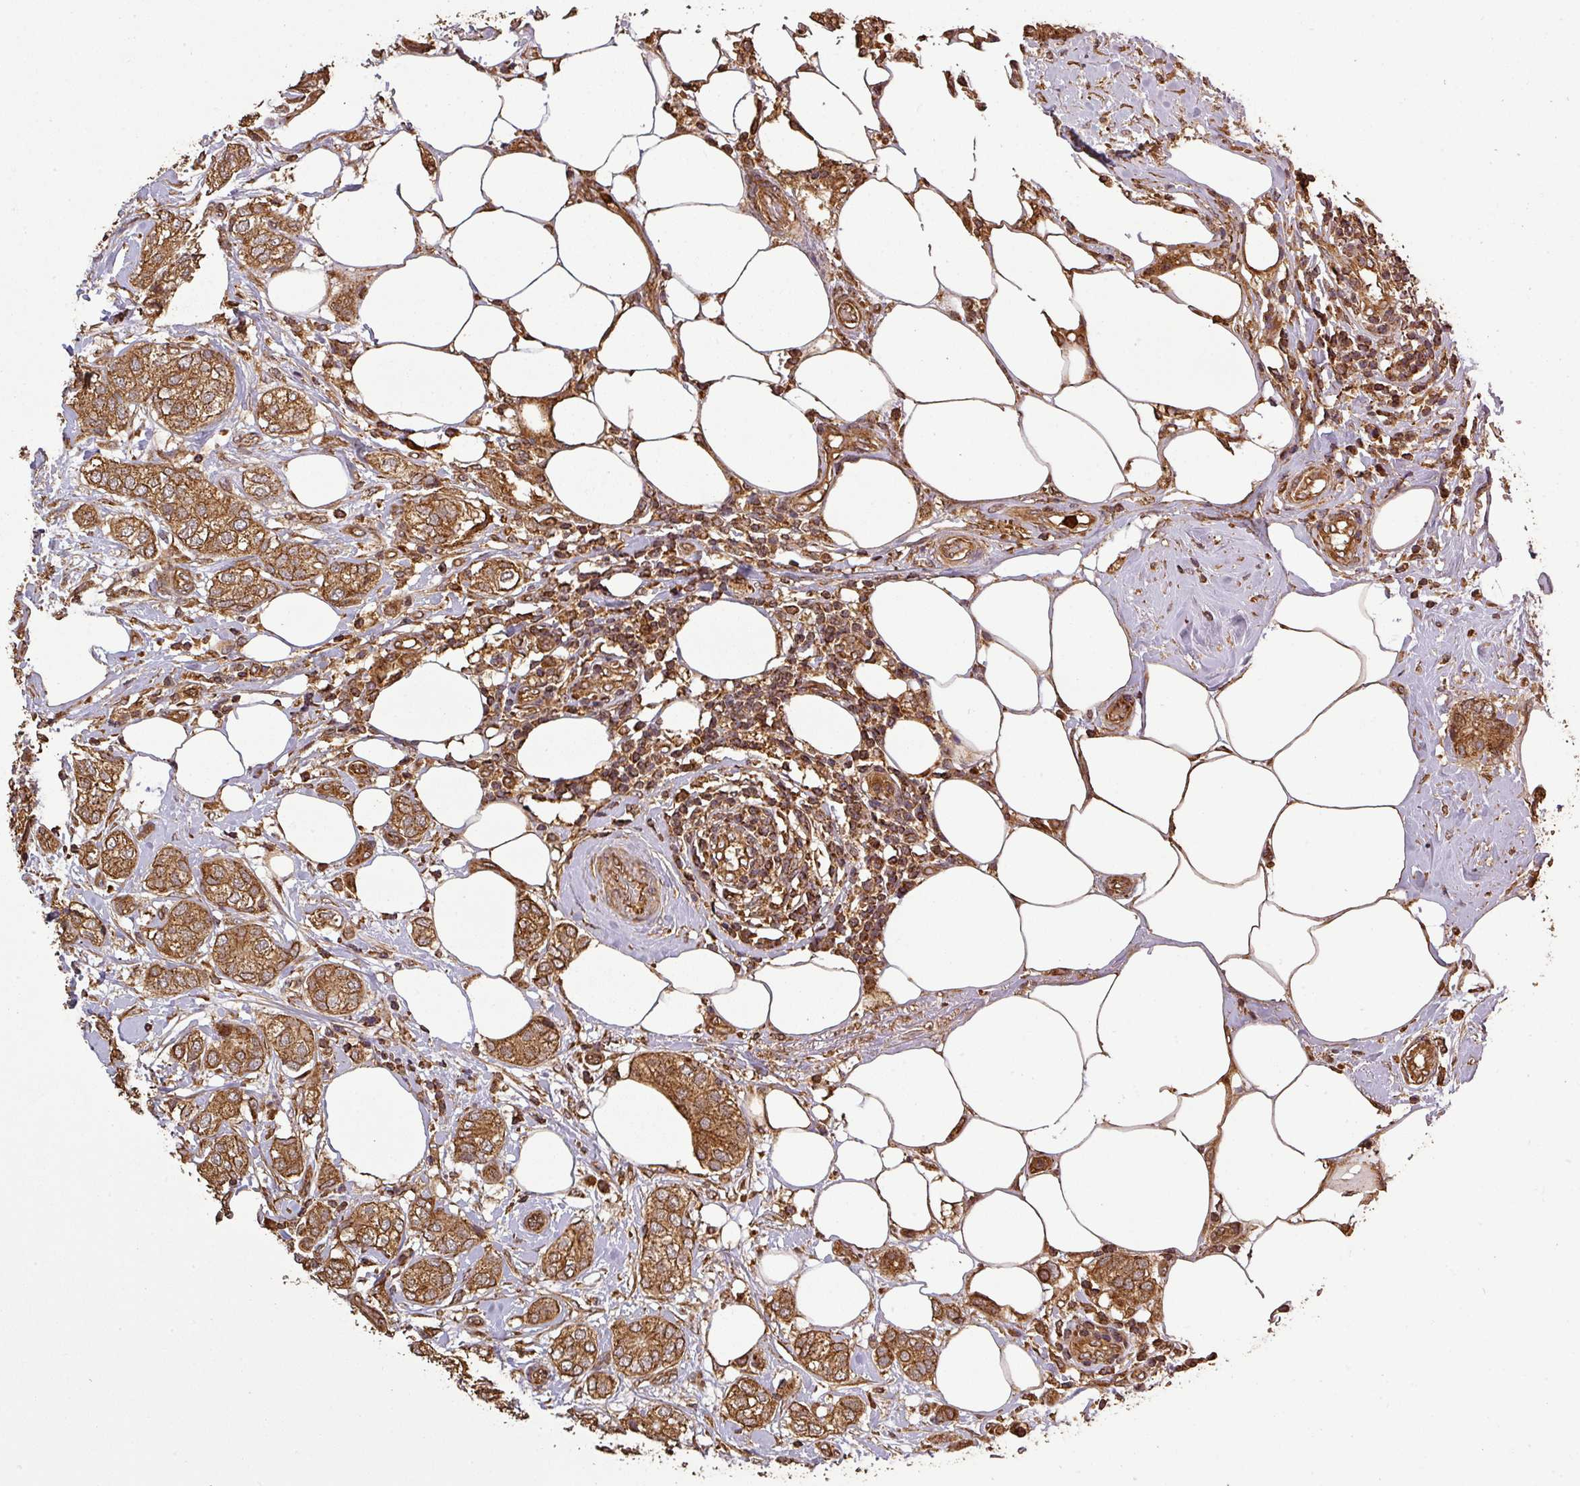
{"staining": {"intensity": "moderate", "quantity": ">75%", "location": "cytoplasmic/membranous"}, "tissue": "breast cancer", "cell_type": "Tumor cells", "image_type": "cancer", "snomed": [{"axis": "morphology", "description": "Duct carcinoma"}, {"axis": "topography", "description": "Breast"}], "caption": "An immunohistochemistry (IHC) image of tumor tissue is shown. Protein staining in brown shows moderate cytoplasmic/membranous positivity in breast cancer (intraductal carcinoma) within tumor cells.", "gene": "PLEKHM1", "patient": {"sex": "female", "age": 73}}